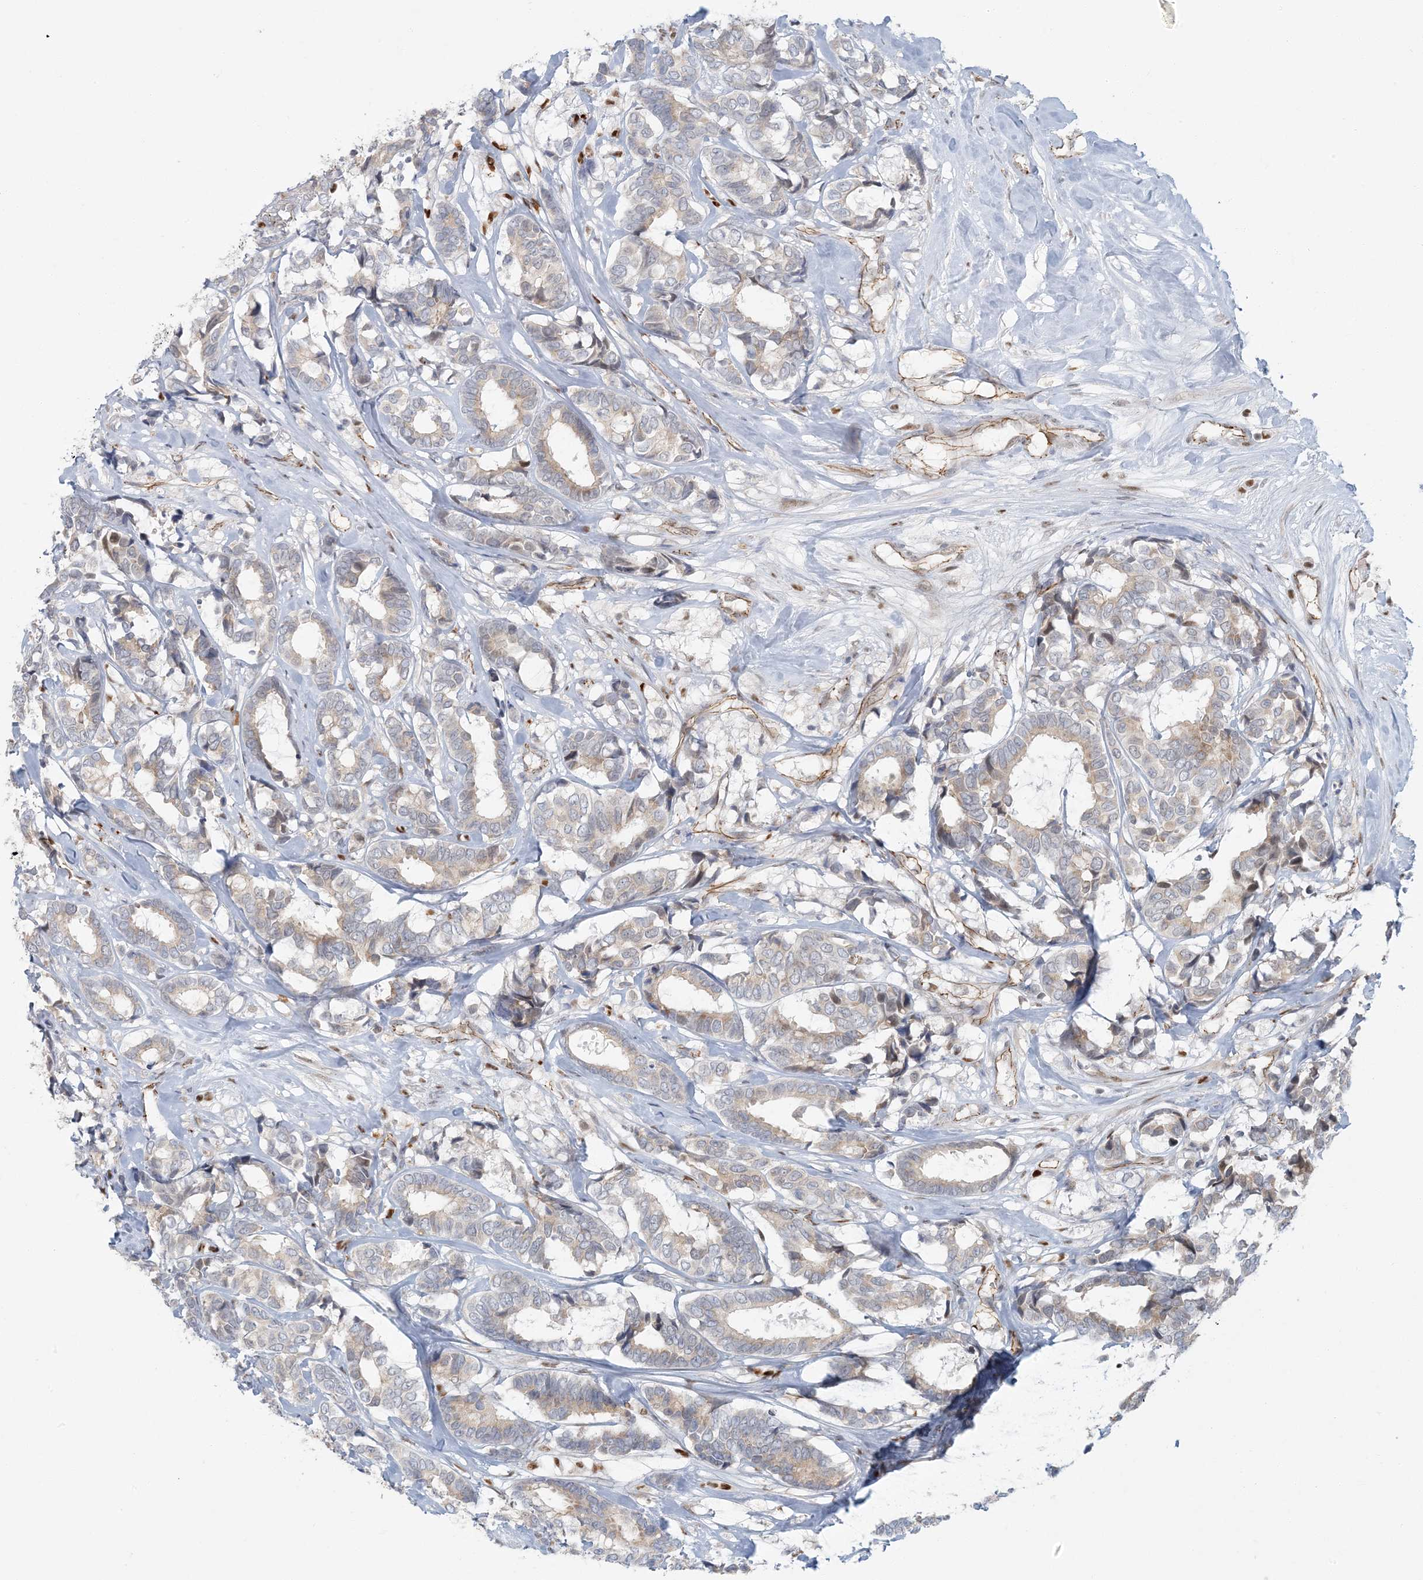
{"staining": {"intensity": "weak", "quantity": "<25%", "location": "cytoplasmic/membranous"}, "tissue": "breast cancer", "cell_type": "Tumor cells", "image_type": "cancer", "snomed": [{"axis": "morphology", "description": "Duct carcinoma"}, {"axis": "topography", "description": "Breast"}], "caption": "Tumor cells show no significant positivity in breast intraductal carcinoma.", "gene": "AK9", "patient": {"sex": "female", "age": 87}}